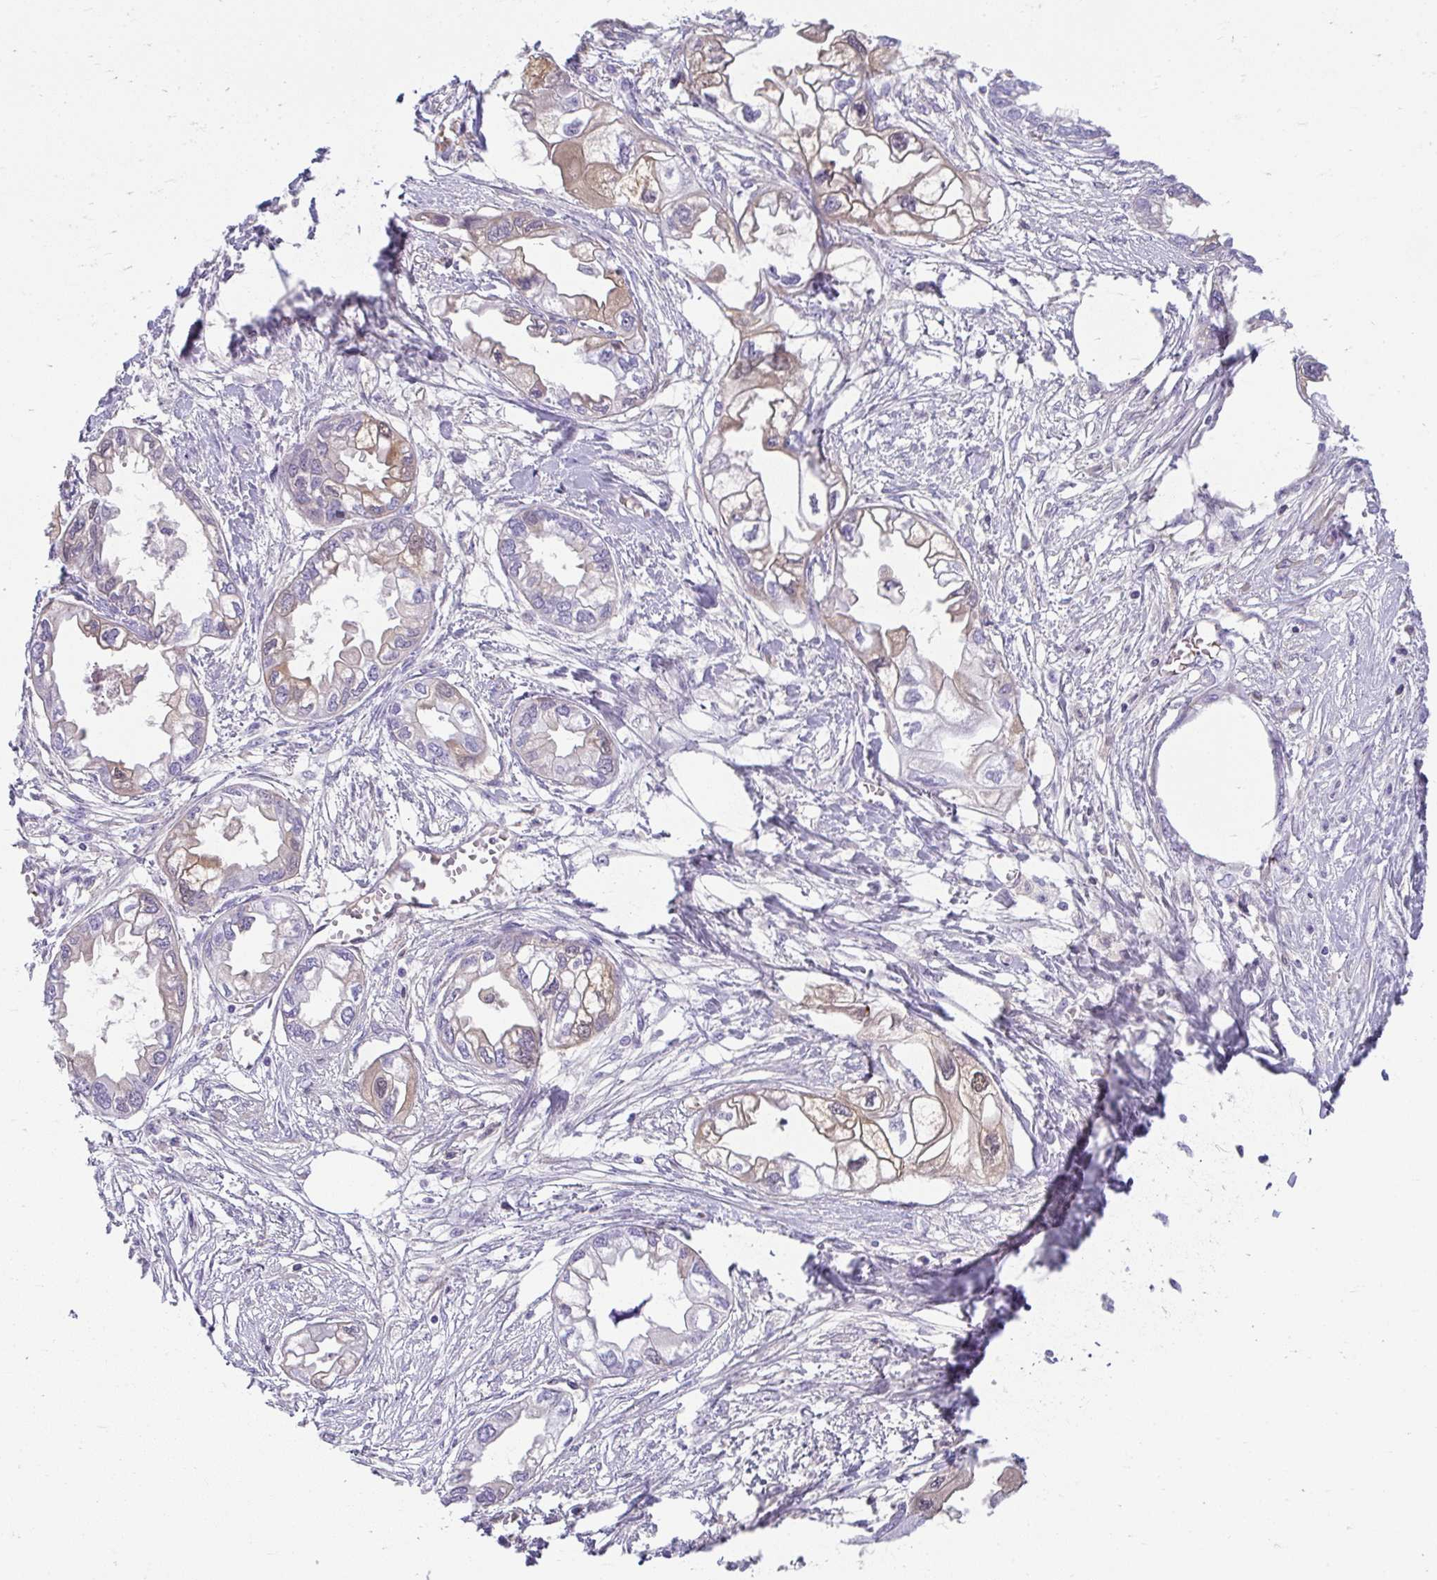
{"staining": {"intensity": "weak", "quantity": "<25%", "location": "cytoplasmic/membranous"}, "tissue": "endometrial cancer", "cell_type": "Tumor cells", "image_type": "cancer", "snomed": [{"axis": "morphology", "description": "Adenocarcinoma, NOS"}, {"axis": "morphology", "description": "Adenocarcinoma, metastatic, NOS"}, {"axis": "topography", "description": "Adipose tissue"}, {"axis": "topography", "description": "Endometrium"}], "caption": "The image exhibits no staining of tumor cells in endometrial cancer.", "gene": "ZSWIM3", "patient": {"sex": "female", "age": 67}}